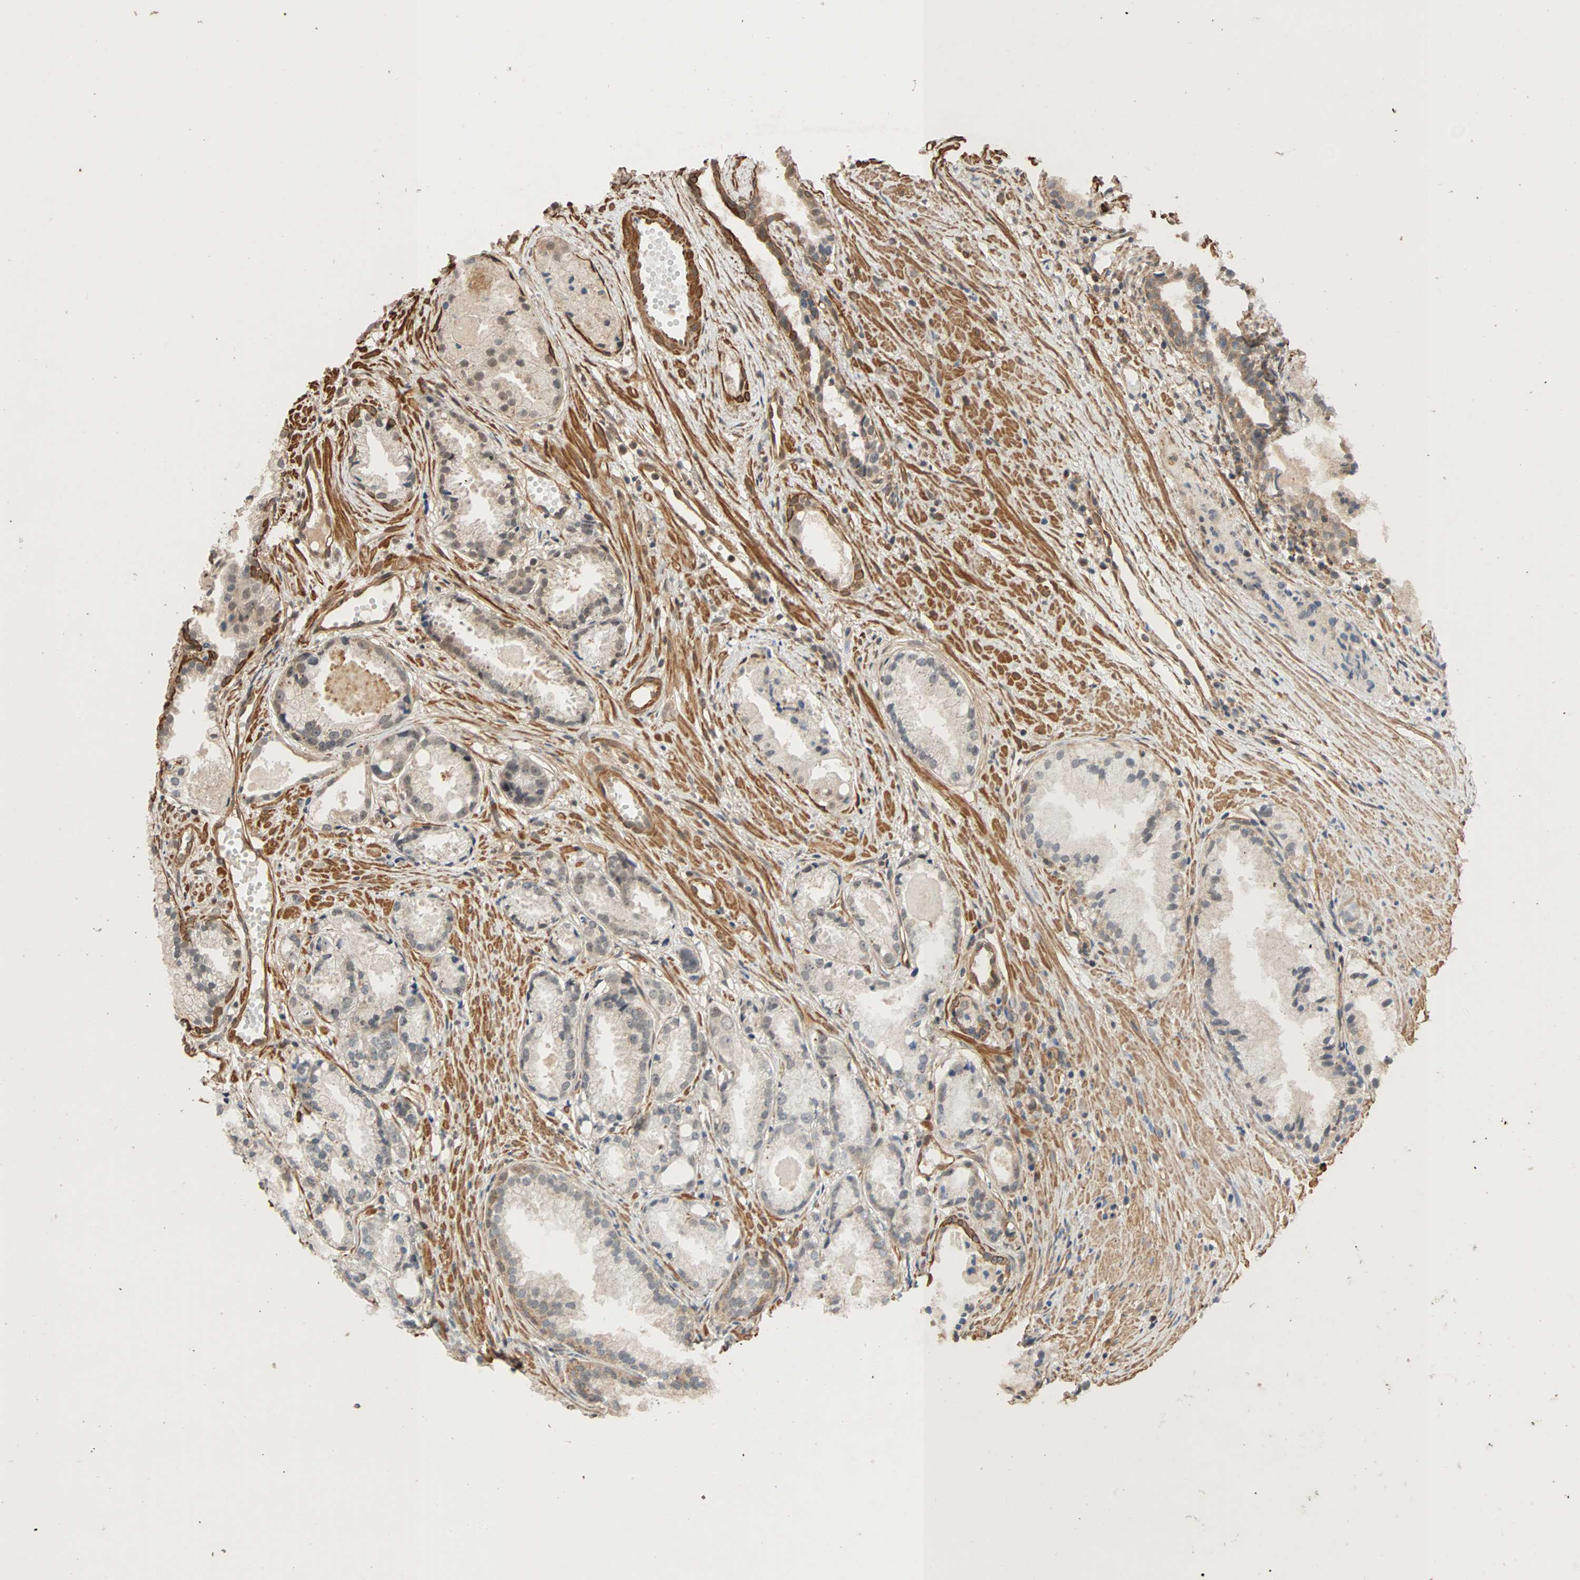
{"staining": {"intensity": "weak", "quantity": "25%-75%", "location": "nuclear"}, "tissue": "prostate cancer", "cell_type": "Tumor cells", "image_type": "cancer", "snomed": [{"axis": "morphology", "description": "Adenocarcinoma, Low grade"}, {"axis": "topography", "description": "Prostate"}], "caption": "Prostate cancer stained with a brown dye reveals weak nuclear positive staining in approximately 25%-75% of tumor cells.", "gene": "CDC5L", "patient": {"sex": "male", "age": 72}}